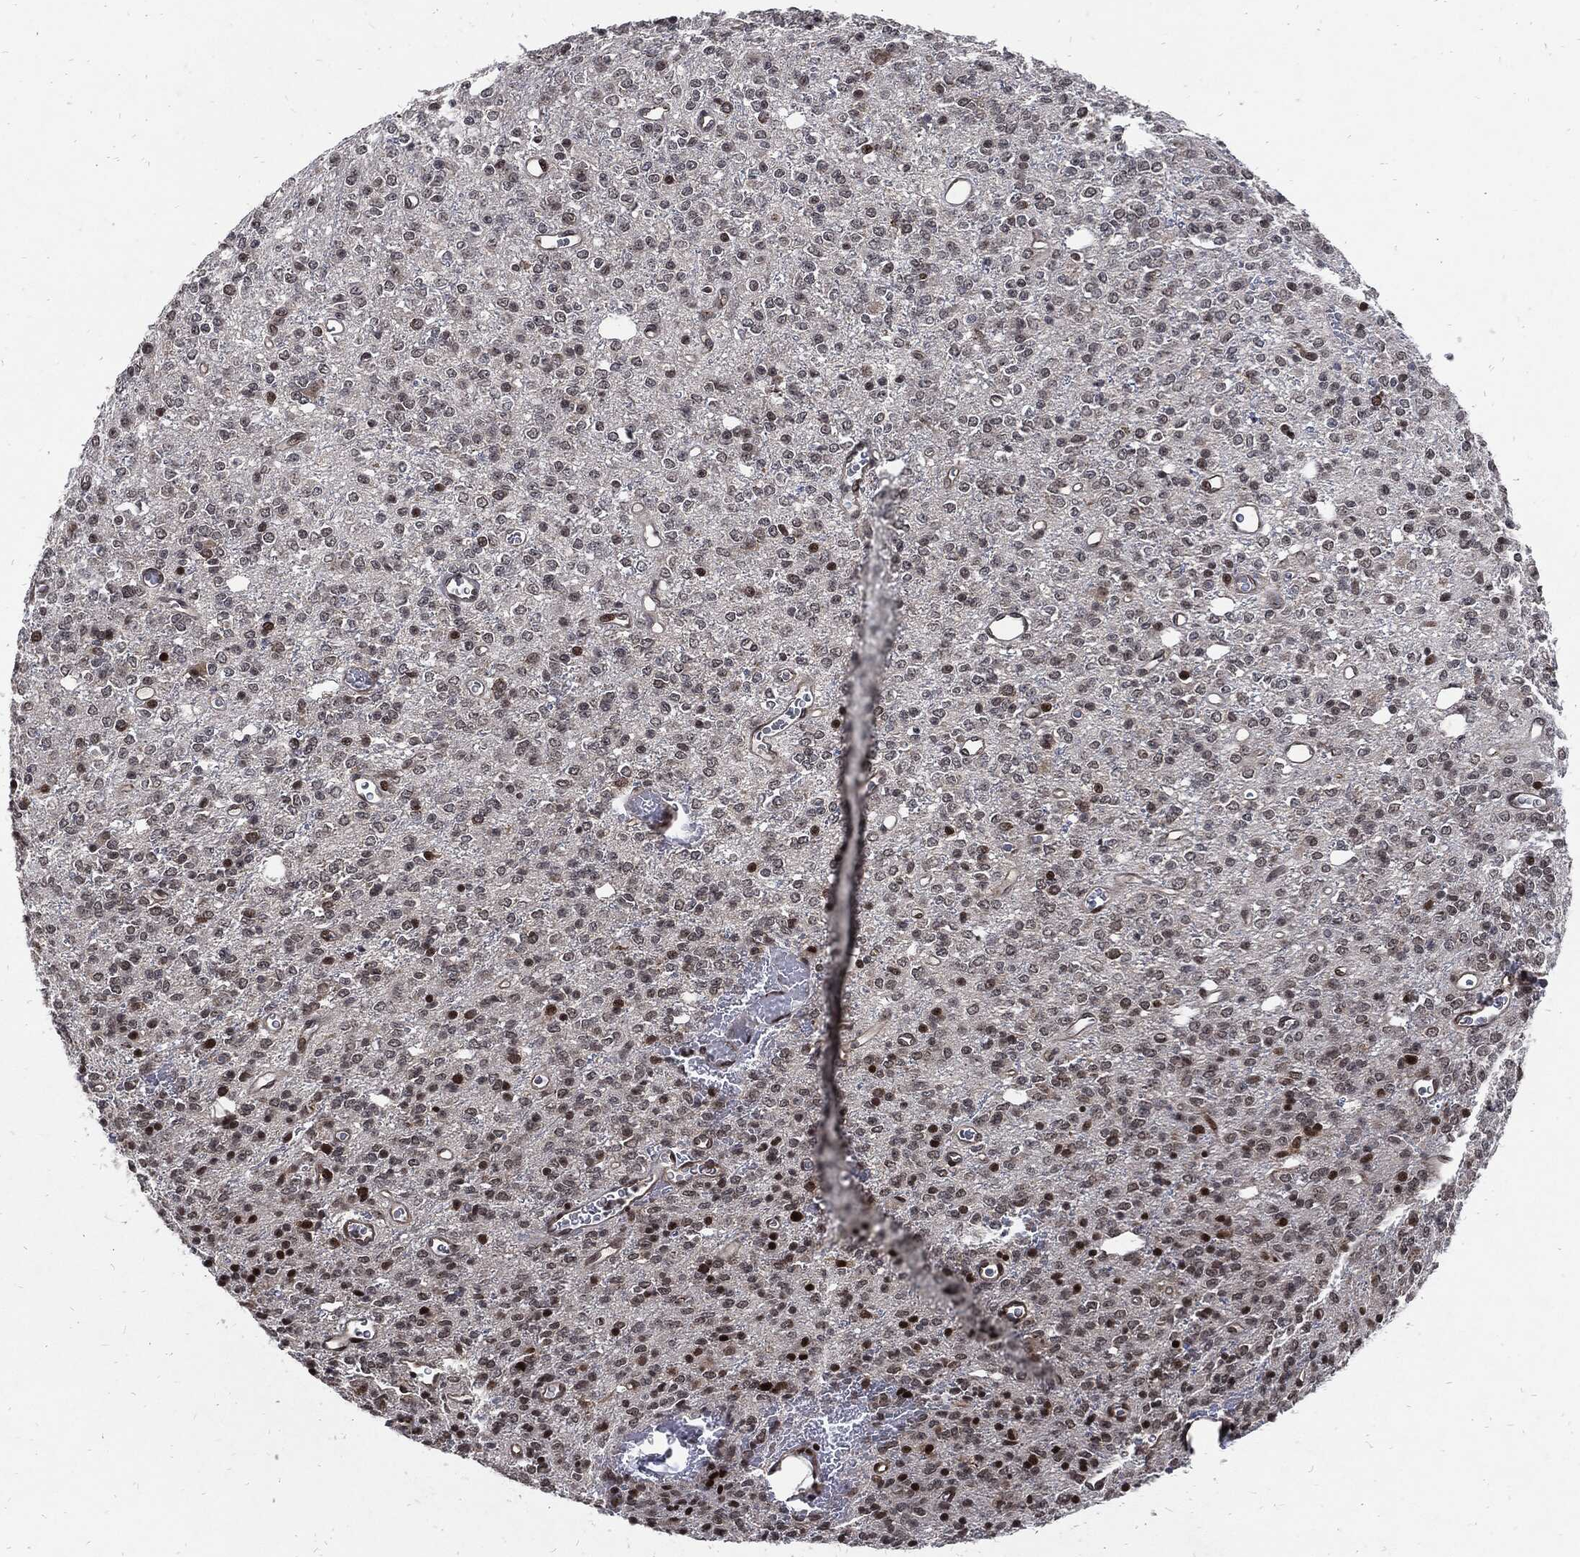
{"staining": {"intensity": "strong", "quantity": "<25%", "location": "nuclear"}, "tissue": "glioma", "cell_type": "Tumor cells", "image_type": "cancer", "snomed": [{"axis": "morphology", "description": "Glioma, malignant, Low grade"}, {"axis": "topography", "description": "Brain"}], "caption": "Immunohistochemistry of glioma demonstrates medium levels of strong nuclear positivity in approximately <25% of tumor cells. The protein is stained brown, and the nuclei are stained in blue (DAB (3,3'-diaminobenzidine) IHC with brightfield microscopy, high magnification).", "gene": "ZNF775", "patient": {"sex": "female", "age": 45}}